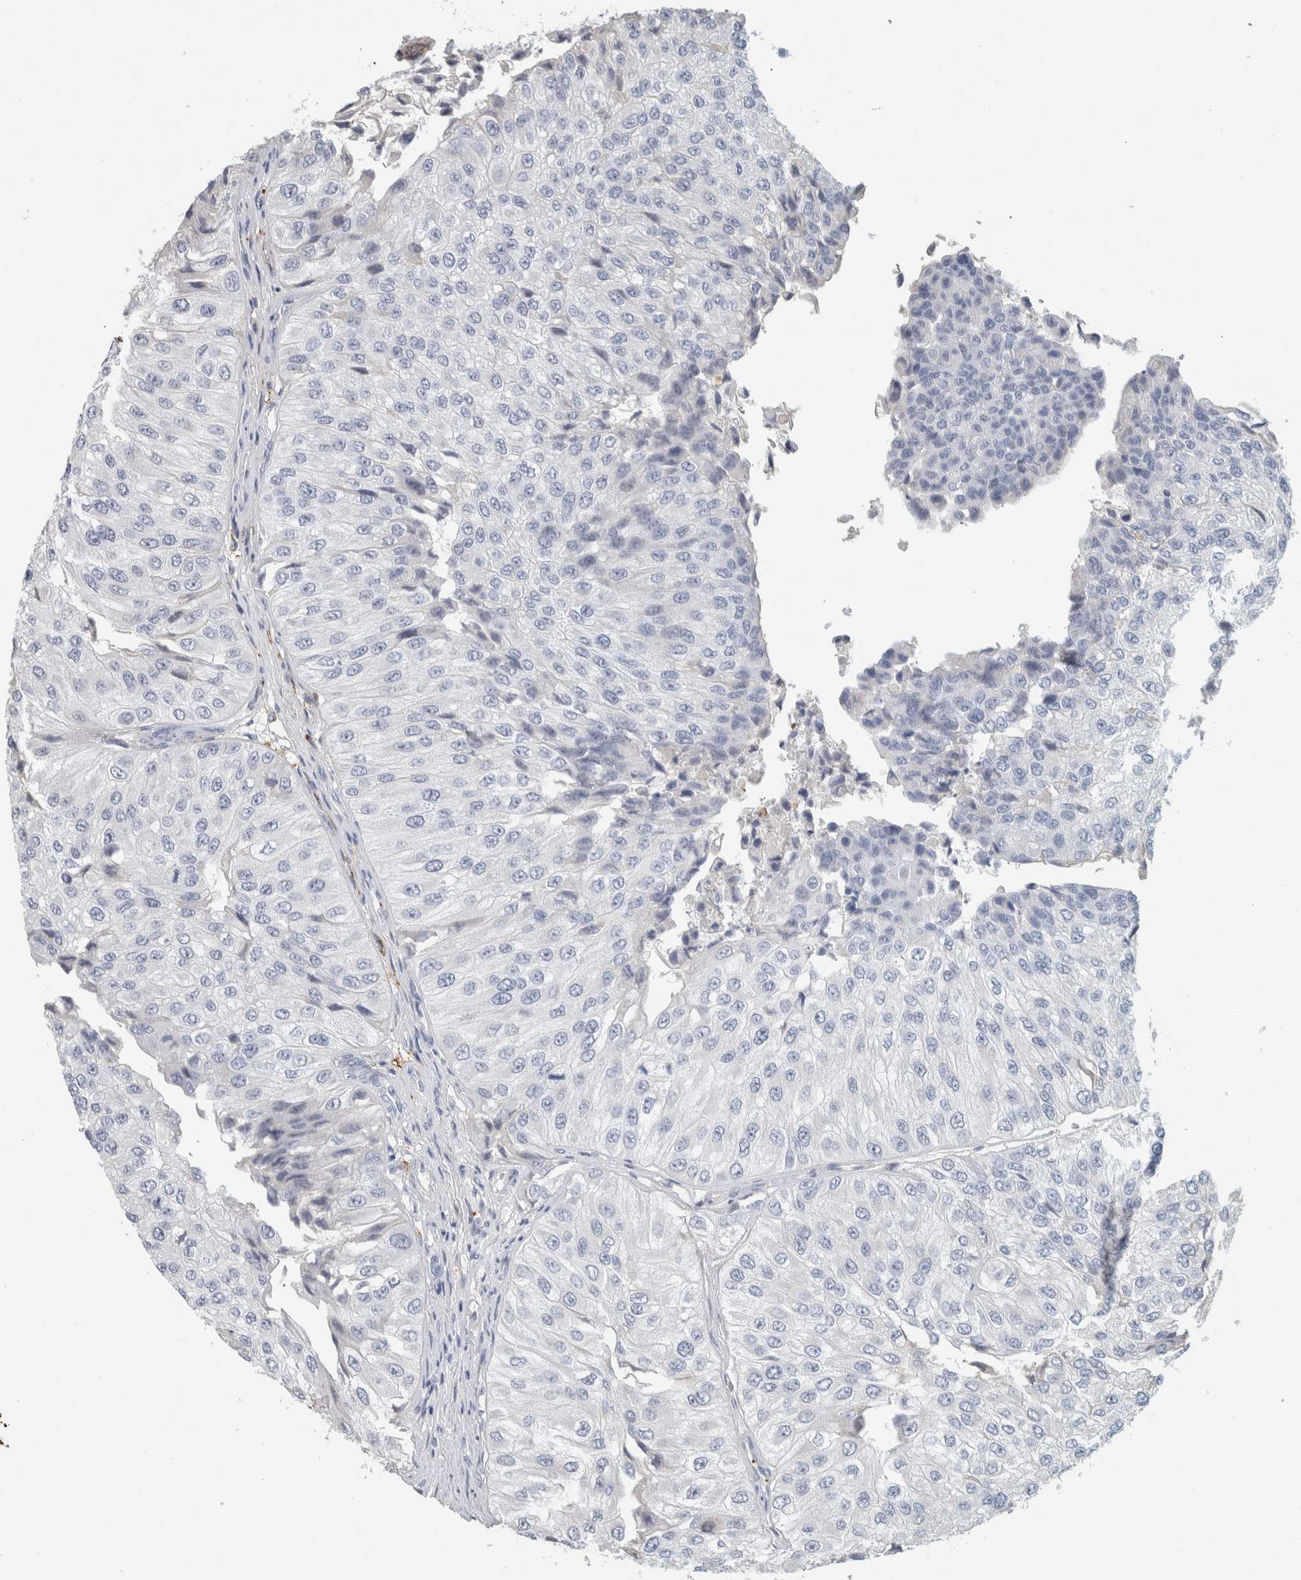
{"staining": {"intensity": "negative", "quantity": "none", "location": "none"}, "tissue": "urothelial cancer", "cell_type": "Tumor cells", "image_type": "cancer", "snomed": [{"axis": "morphology", "description": "Urothelial carcinoma, High grade"}, {"axis": "topography", "description": "Kidney"}, {"axis": "topography", "description": "Urinary bladder"}], "caption": "Urothelial carcinoma (high-grade) stained for a protein using immunohistochemistry demonstrates no staining tumor cells.", "gene": "CD36", "patient": {"sex": "male", "age": 77}}